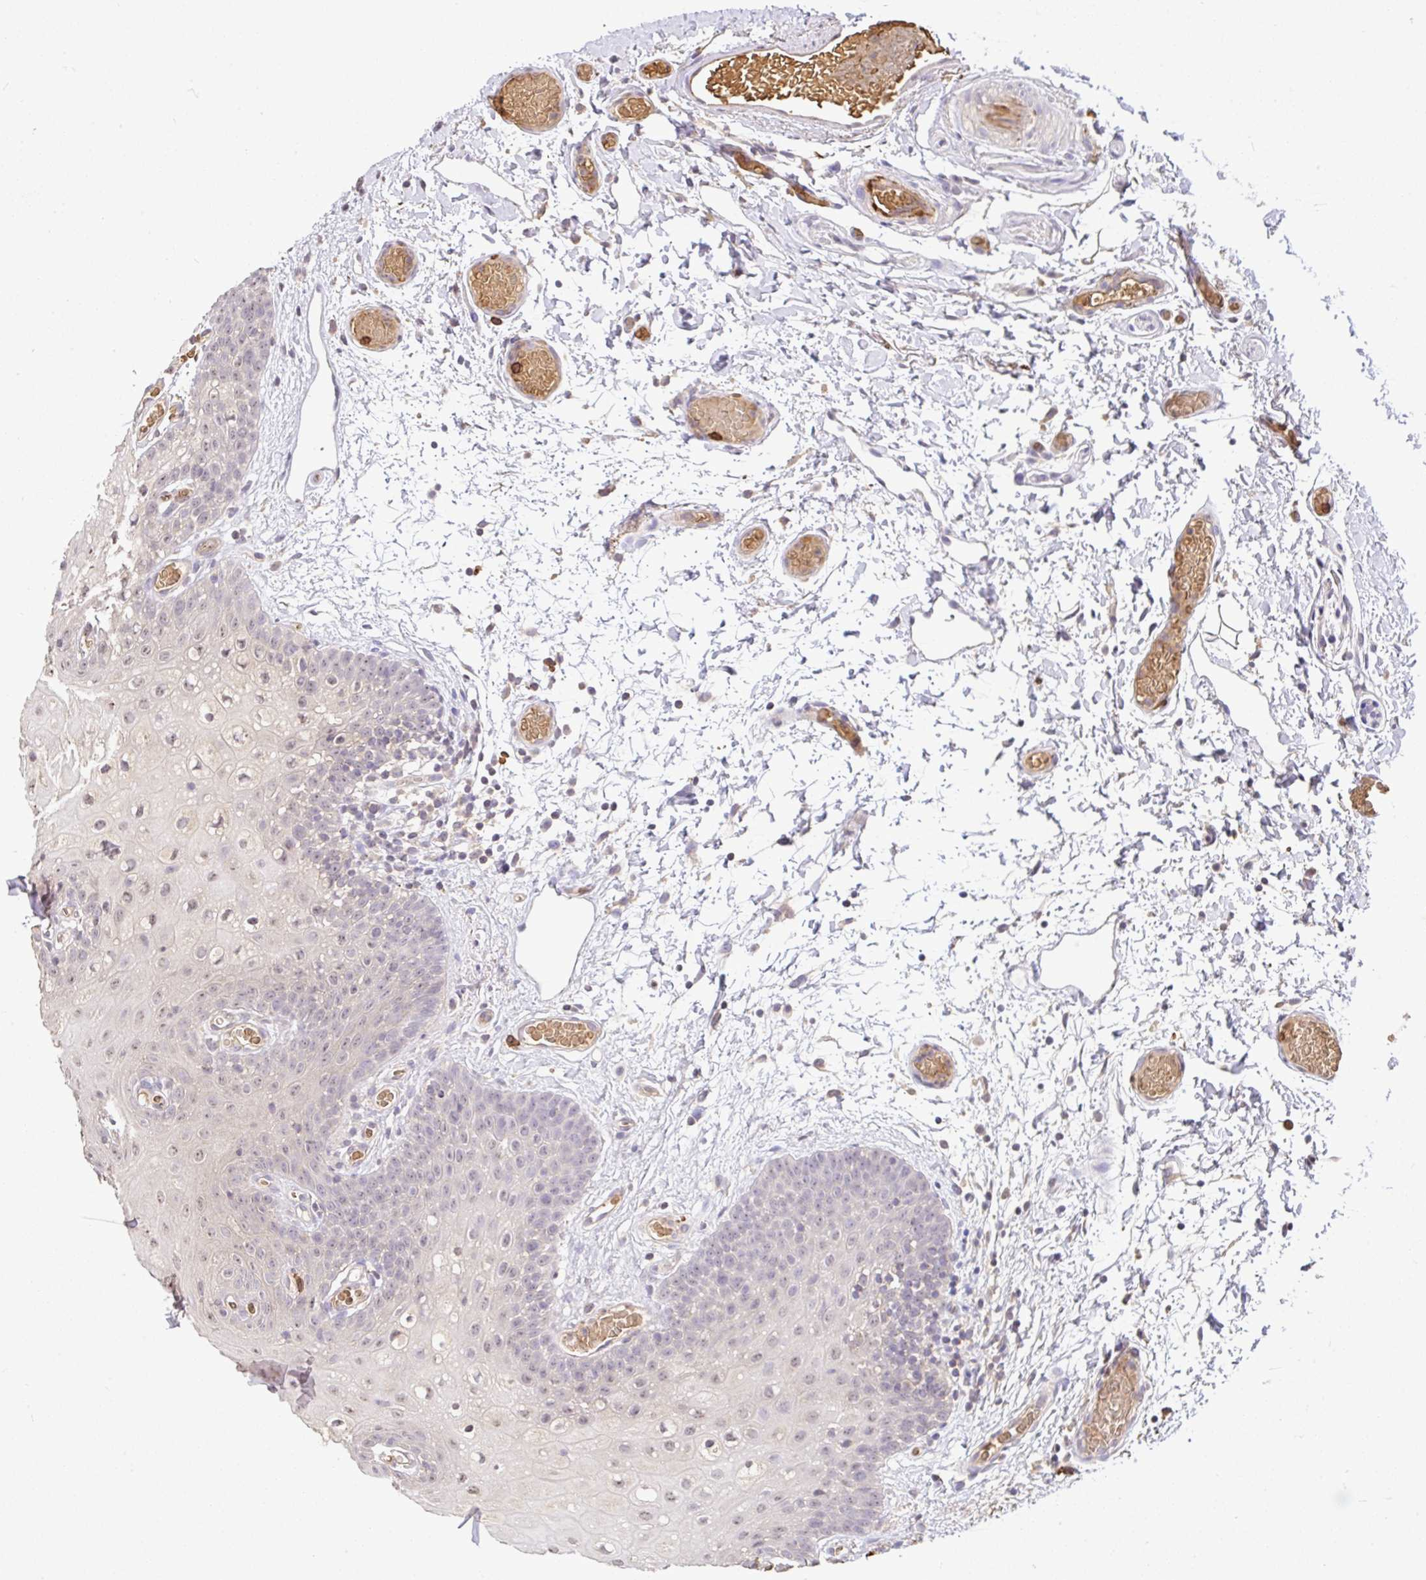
{"staining": {"intensity": "weak", "quantity": "<25%", "location": "cytoplasmic/membranous,nuclear"}, "tissue": "oral mucosa", "cell_type": "Squamous epithelial cells", "image_type": "normal", "snomed": [{"axis": "morphology", "description": "Normal tissue, NOS"}, {"axis": "morphology", "description": "Squamous cell carcinoma, NOS"}, {"axis": "topography", "description": "Oral tissue"}, {"axis": "topography", "description": "Tounge, NOS"}, {"axis": "topography", "description": "Head-Neck"}], "caption": "A photomicrograph of human oral mucosa is negative for staining in squamous epithelial cells. Brightfield microscopy of IHC stained with DAB (3,3'-diaminobenzidine) (brown) and hematoxylin (blue), captured at high magnification.", "gene": "C1QTNF9B", "patient": {"sex": "male", "age": 76}}